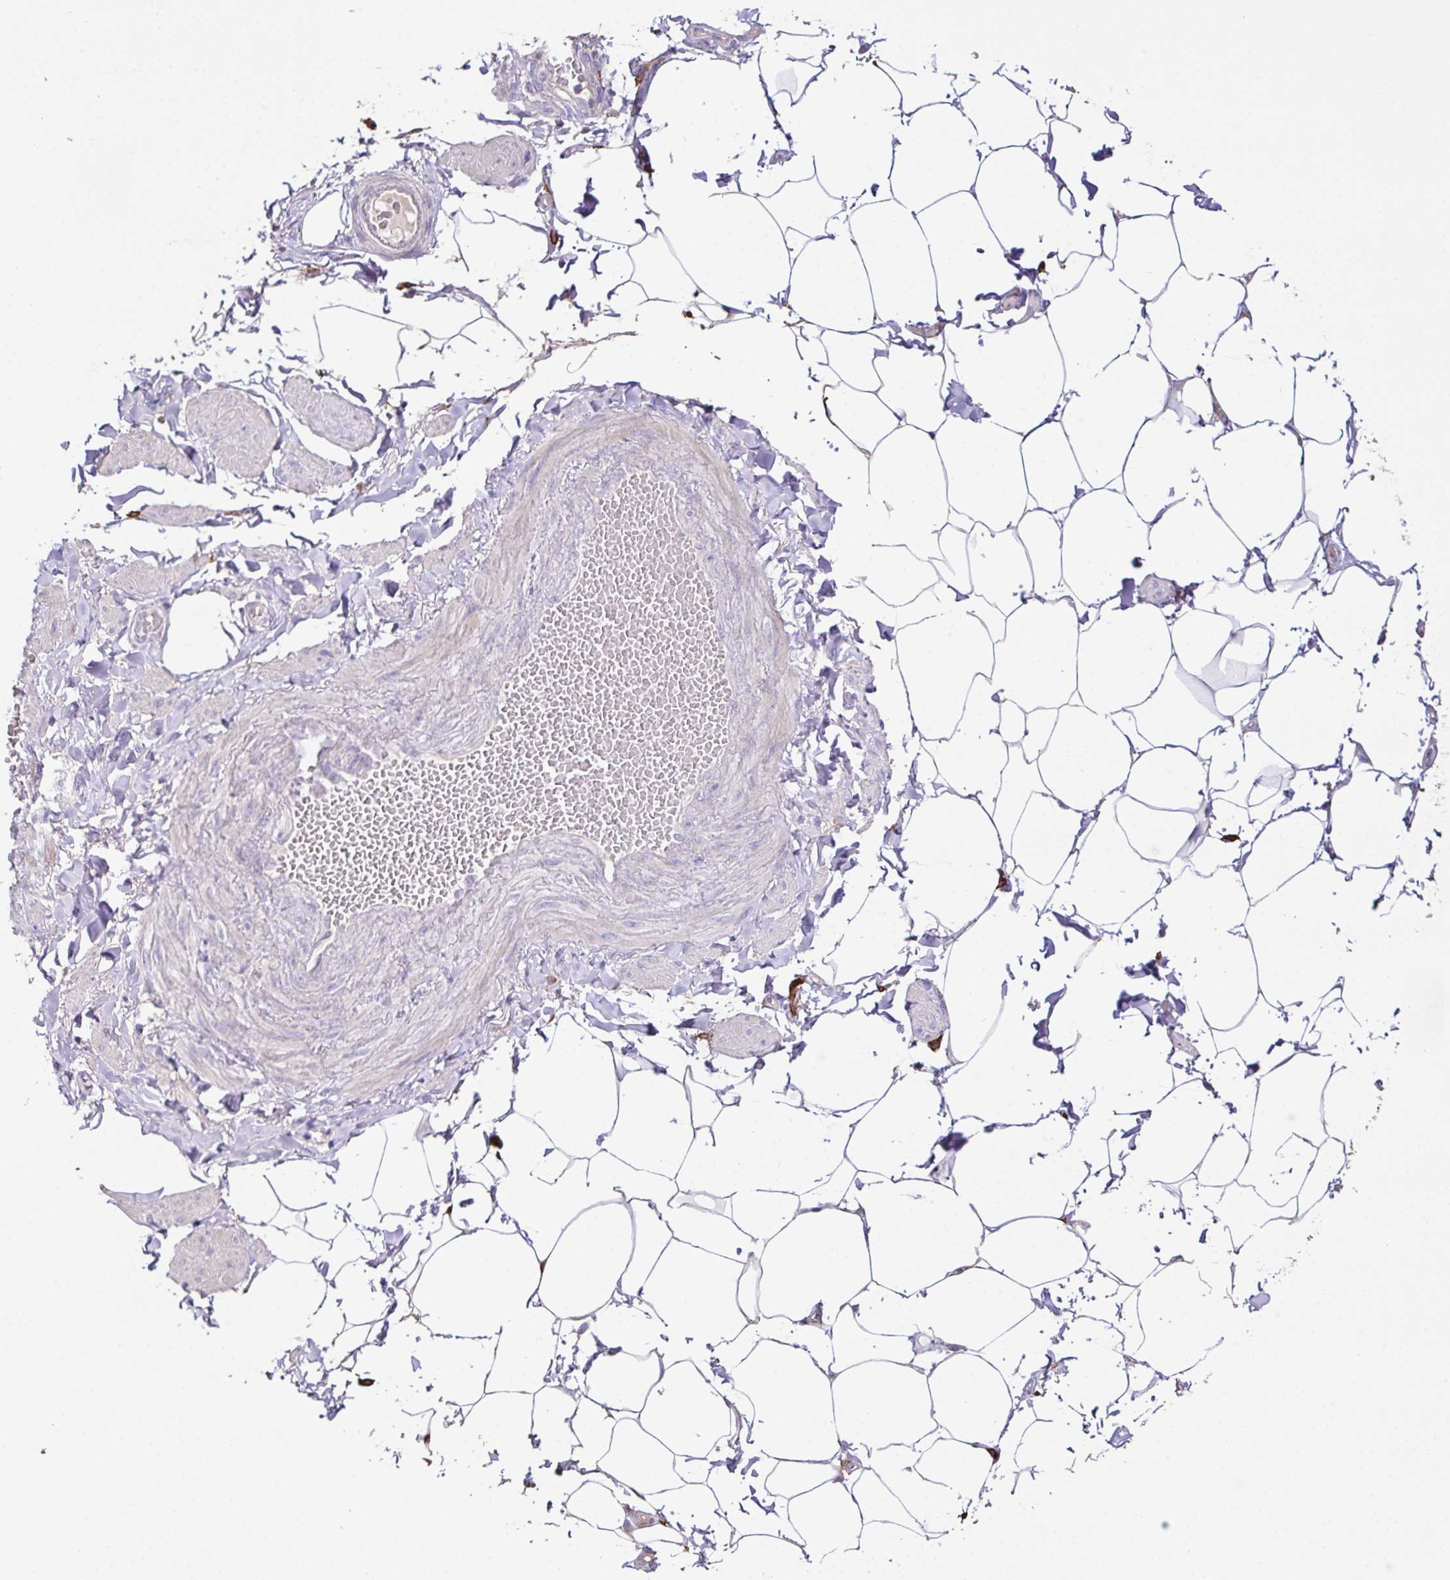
{"staining": {"intensity": "negative", "quantity": "none", "location": "none"}, "tissue": "adipose tissue", "cell_type": "Adipocytes", "image_type": "normal", "snomed": [{"axis": "morphology", "description": "Normal tissue, NOS"}, {"axis": "topography", "description": "Epididymis"}, {"axis": "topography", "description": "Peripheral nerve tissue"}], "caption": "Immunohistochemistry of benign adipose tissue reveals no staining in adipocytes. (DAB immunohistochemistry with hematoxylin counter stain).", "gene": "MARCO", "patient": {"sex": "male", "age": 32}}